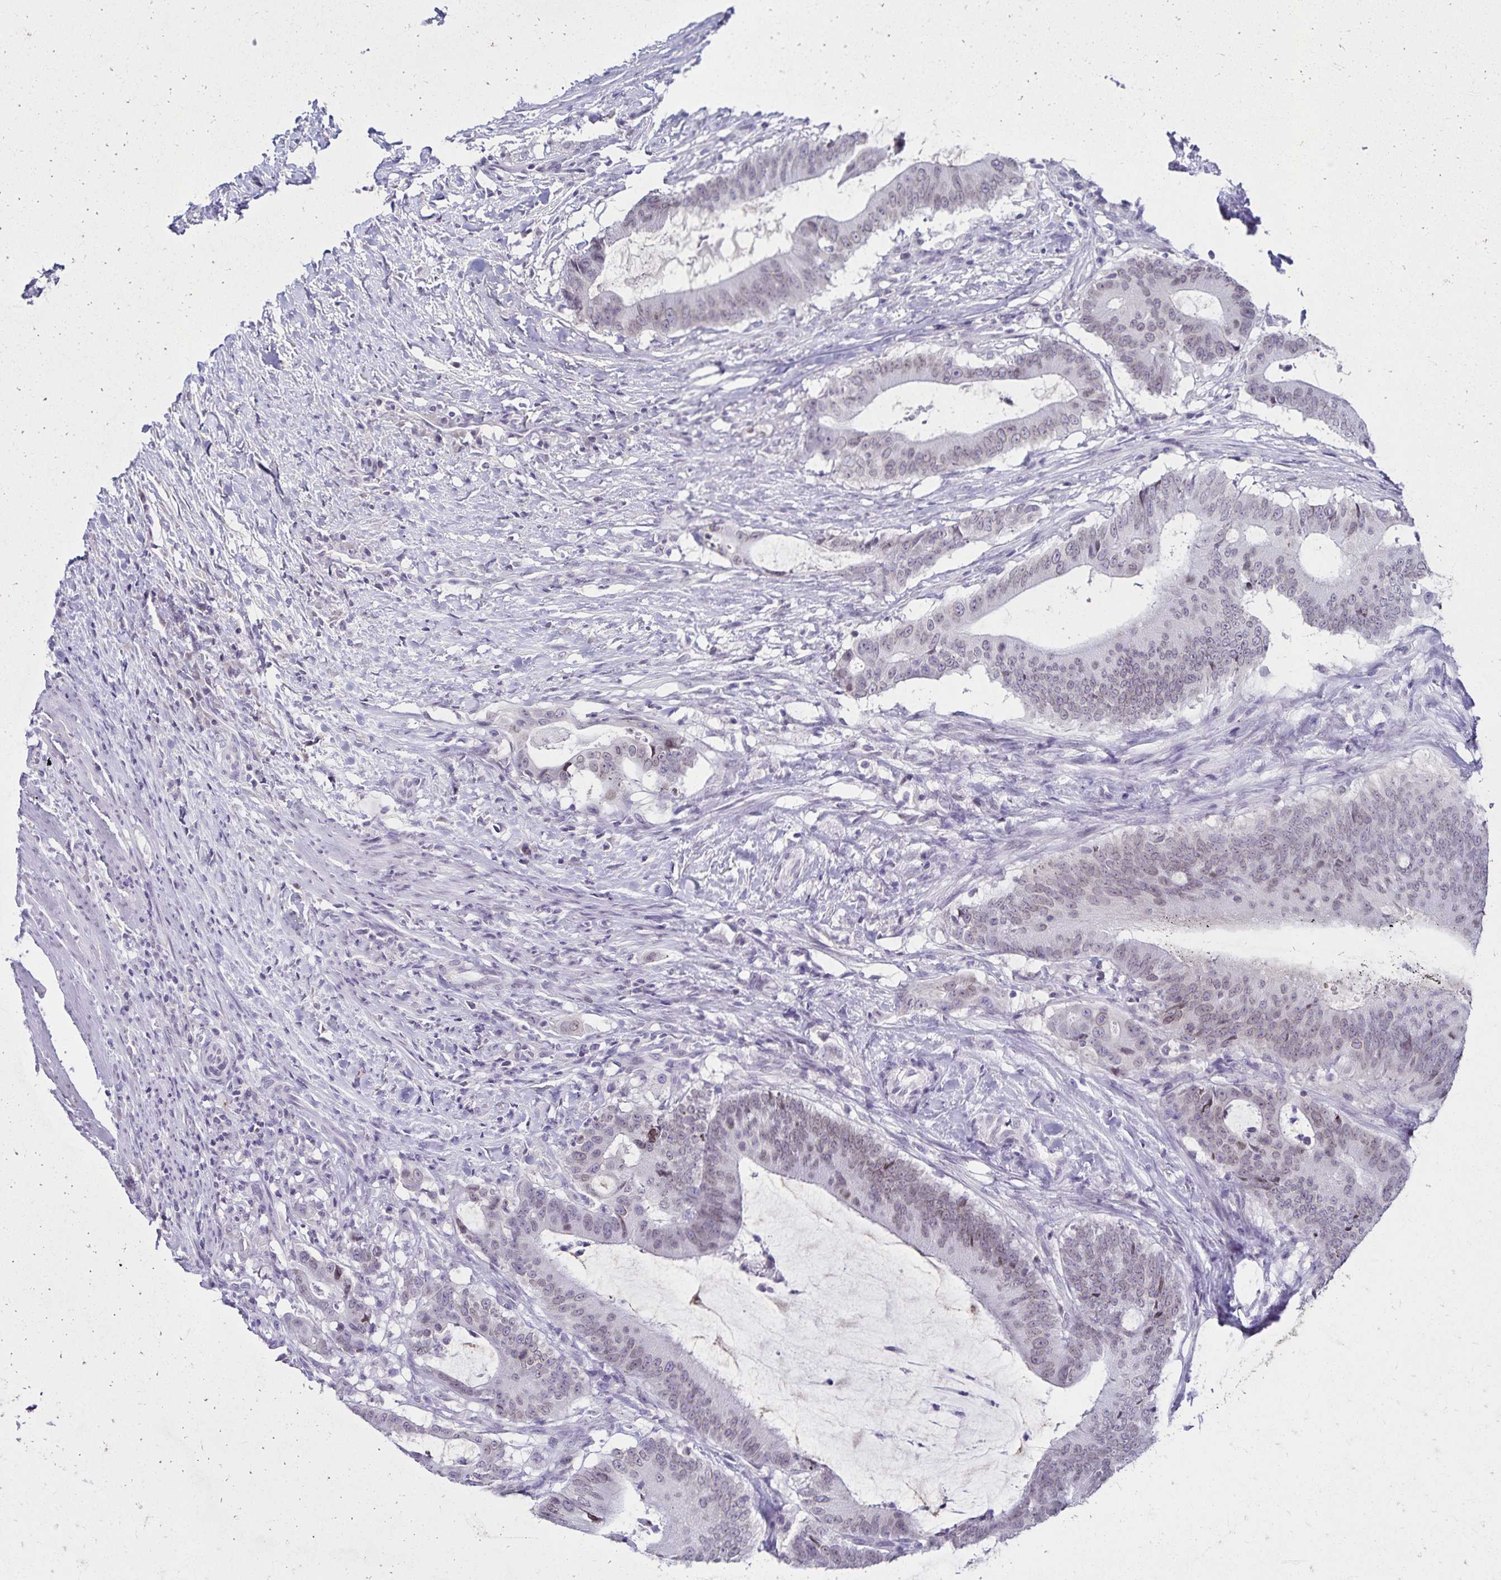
{"staining": {"intensity": "negative", "quantity": "none", "location": "none"}, "tissue": "colorectal cancer", "cell_type": "Tumor cells", "image_type": "cancer", "snomed": [{"axis": "morphology", "description": "Adenocarcinoma, NOS"}, {"axis": "topography", "description": "Colon"}], "caption": "Human adenocarcinoma (colorectal) stained for a protein using IHC demonstrates no positivity in tumor cells.", "gene": "FAM166C", "patient": {"sex": "female", "age": 43}}